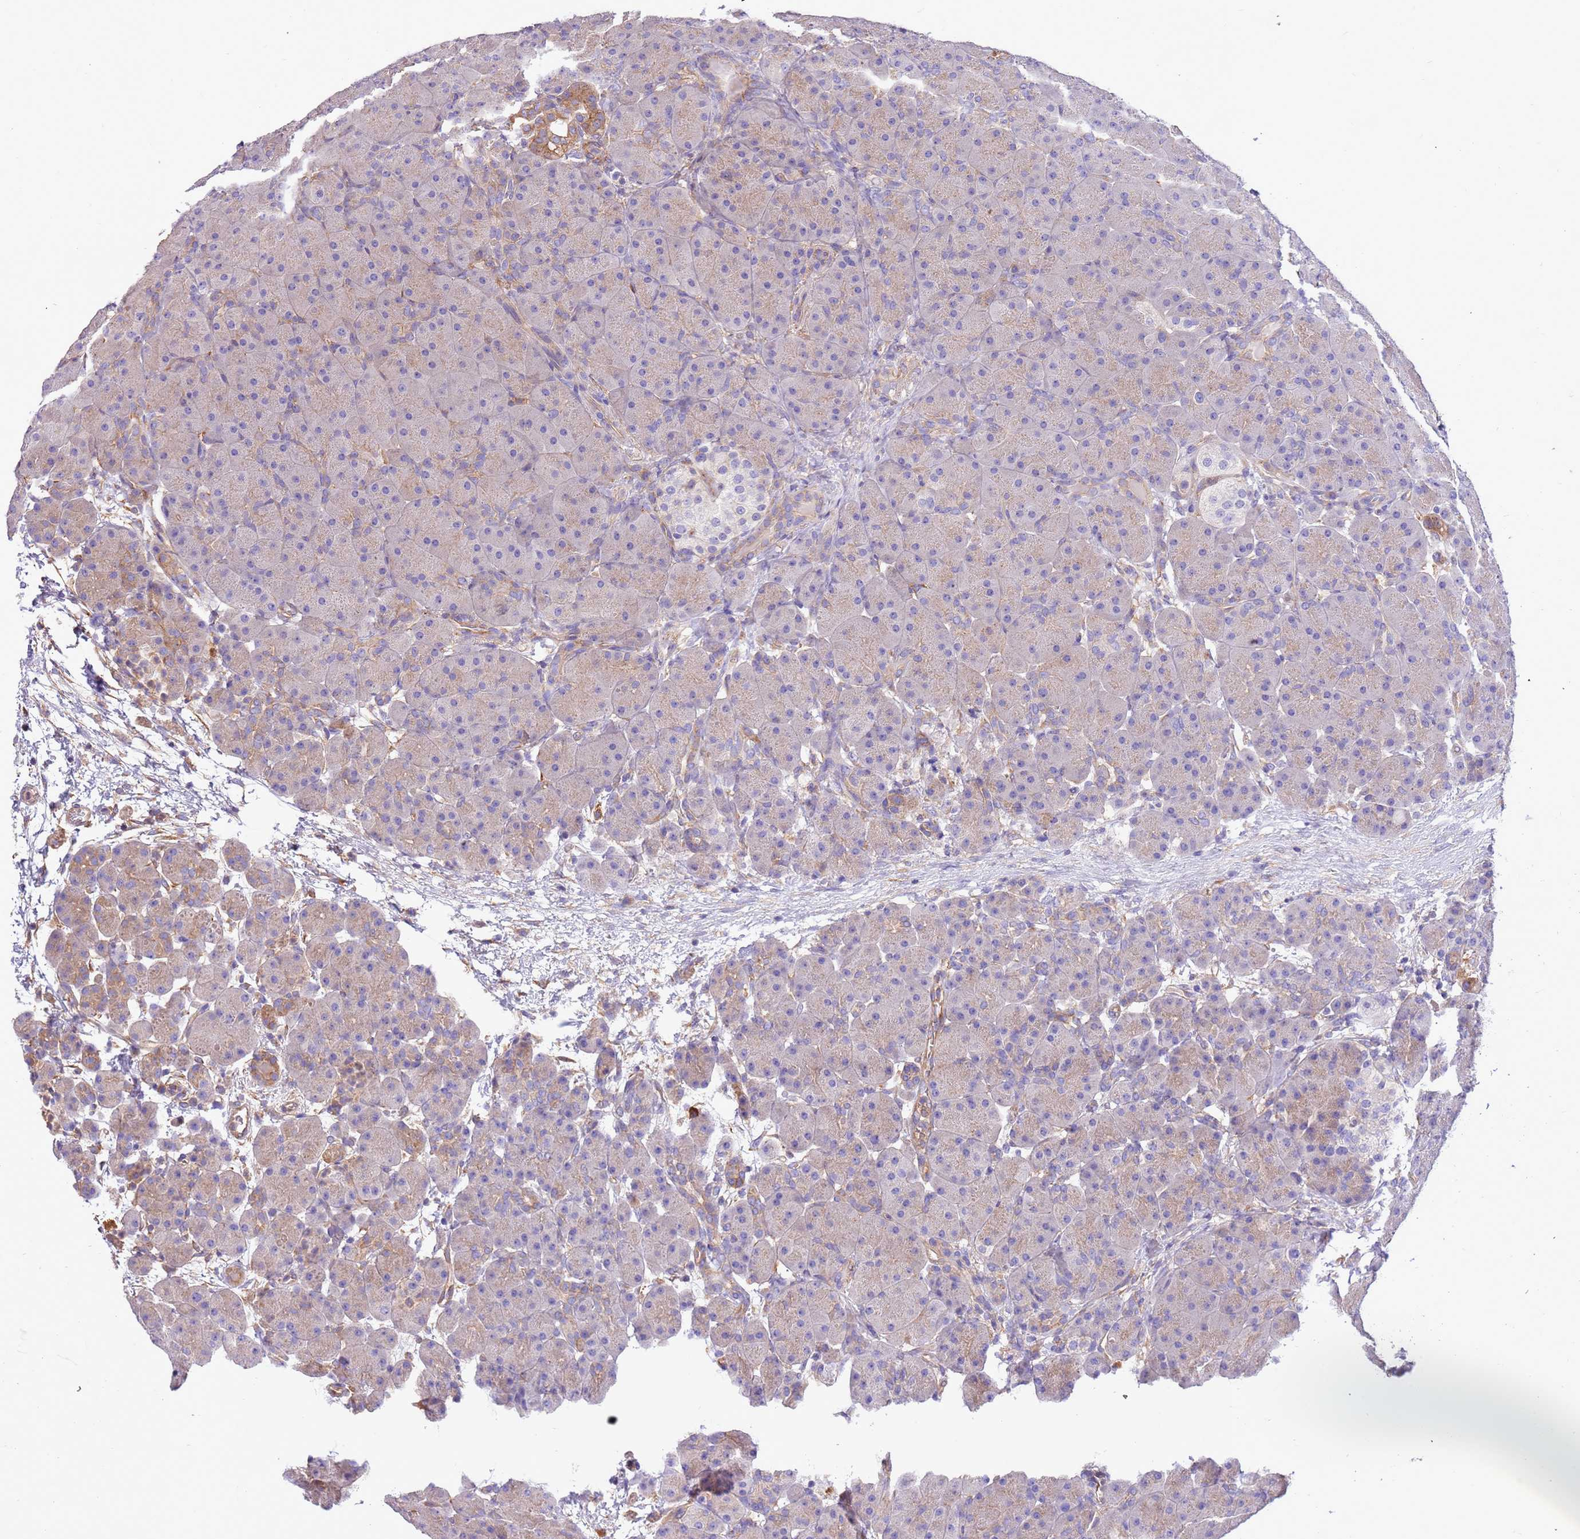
{"staining": {"intensity": "moderate", "quantity": "<25%", "location": "cytoplasmic/membranous"}, "tissue": "pancreas", "cell_type": "Exocrine glandular cells", "image_type": "normal", "snomed": [{"axis": "morphology", "description": "Normal tissue, NOS"}, {"axis": "topography", "description": "Pancreas"}], "caption": "High-power microscopy captured an immunohistochemistry histopathology image of unremarkable pancreas, revealing moderate cytoplasmic/membranous positivity in approximately <25% of exocrine glandular cells.", "gene": "NAALADL1", "patient": {"sex": "male", "age": 66}}